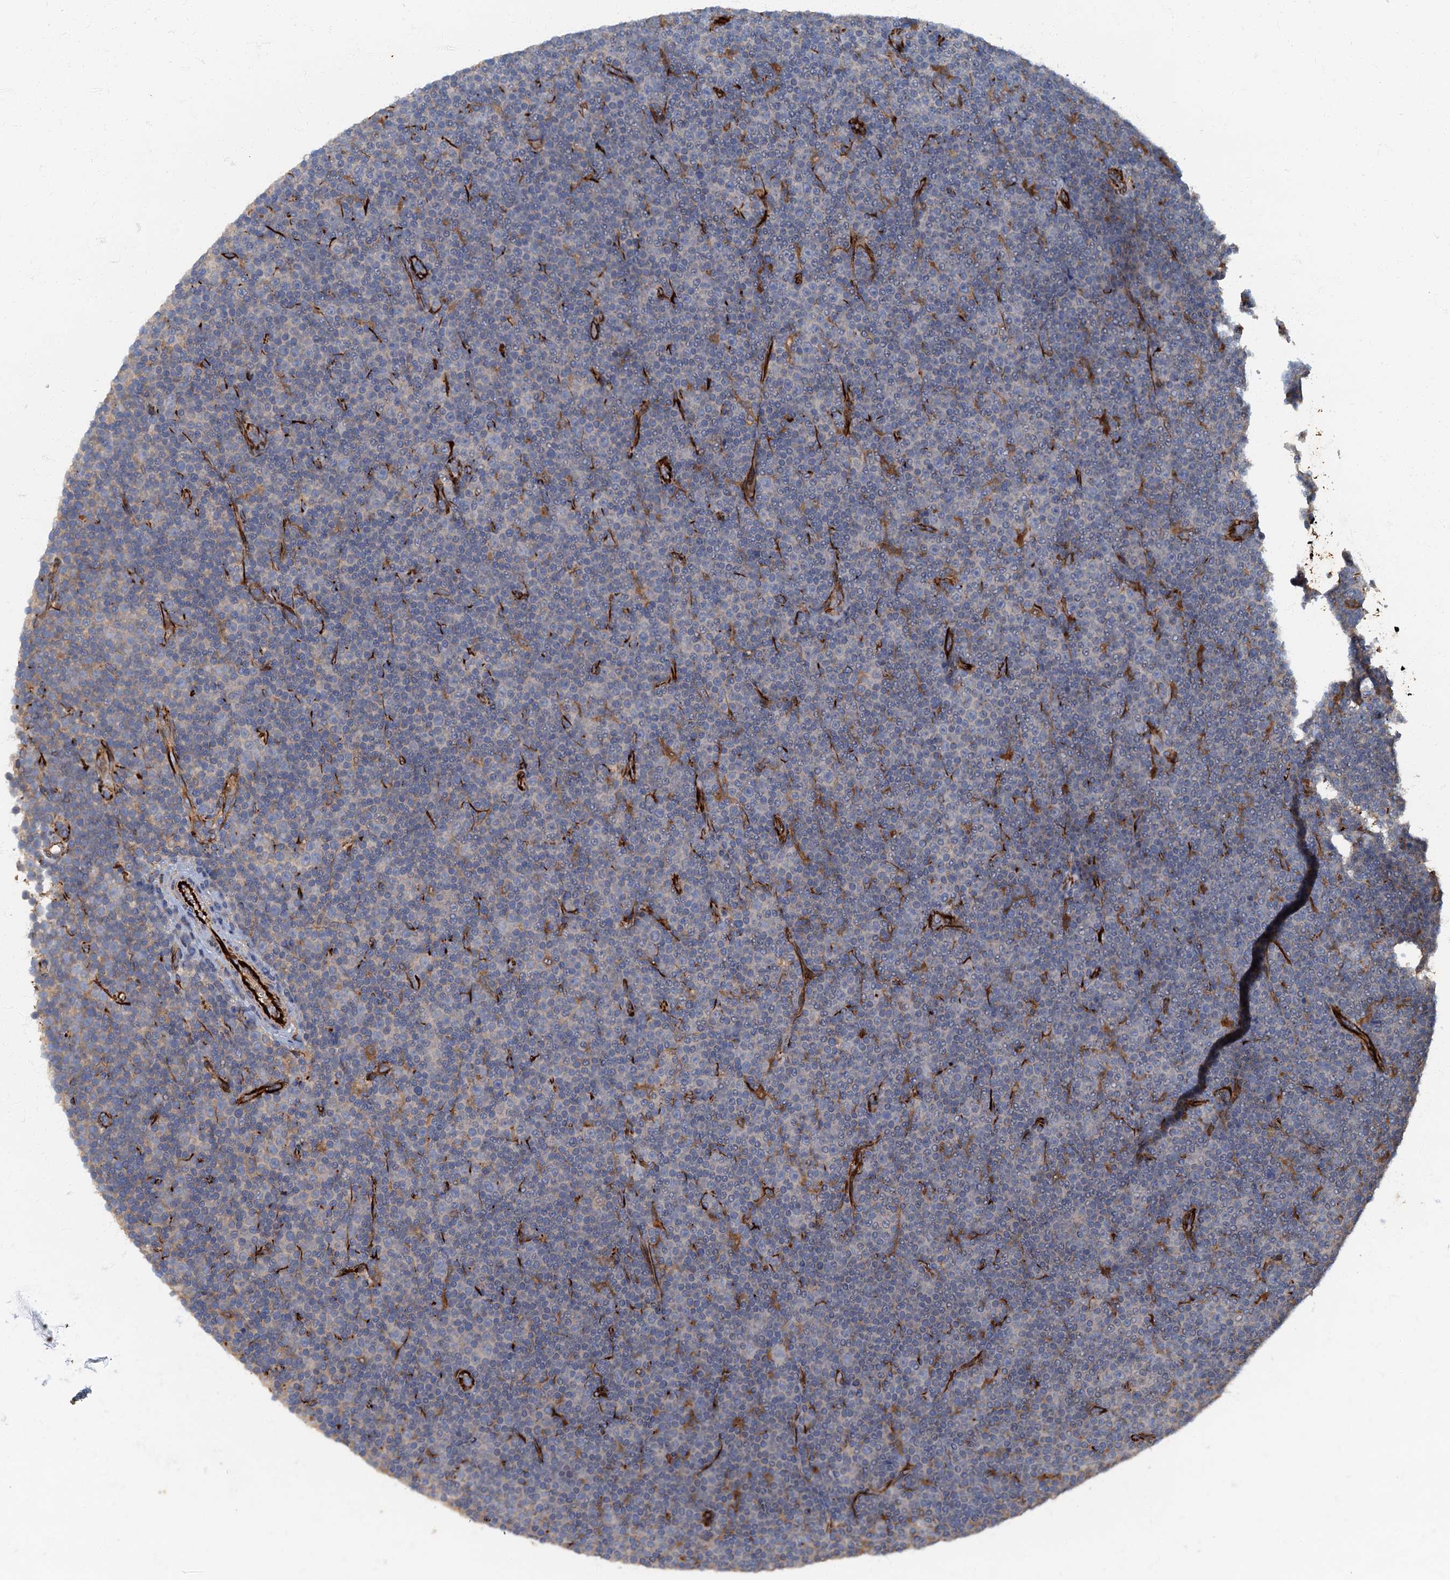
{"staining": {"intensity": "negative", "quantity": "none", "location": "none"}, "tissue": "lymphoma", "cell_type": "Tumor cells", "image_type": "cancer", "snomed": [{"axis": "morphology", "description": "Malignant lymphoma, non-Hodgkin's type, Low grade"}, {"axis": "topography", "description": "Lymph node"}], "caption": "Malignant lymphoma, non-Hodgkin's type (low-grade) was stained to show a protein in brown. There is no significant expression in tumor cells. (Immunohistochemistry, brightfield microscopy, high magnification).", "gene": "ARL11", "patient": {"sex": "female", "age": 67}}